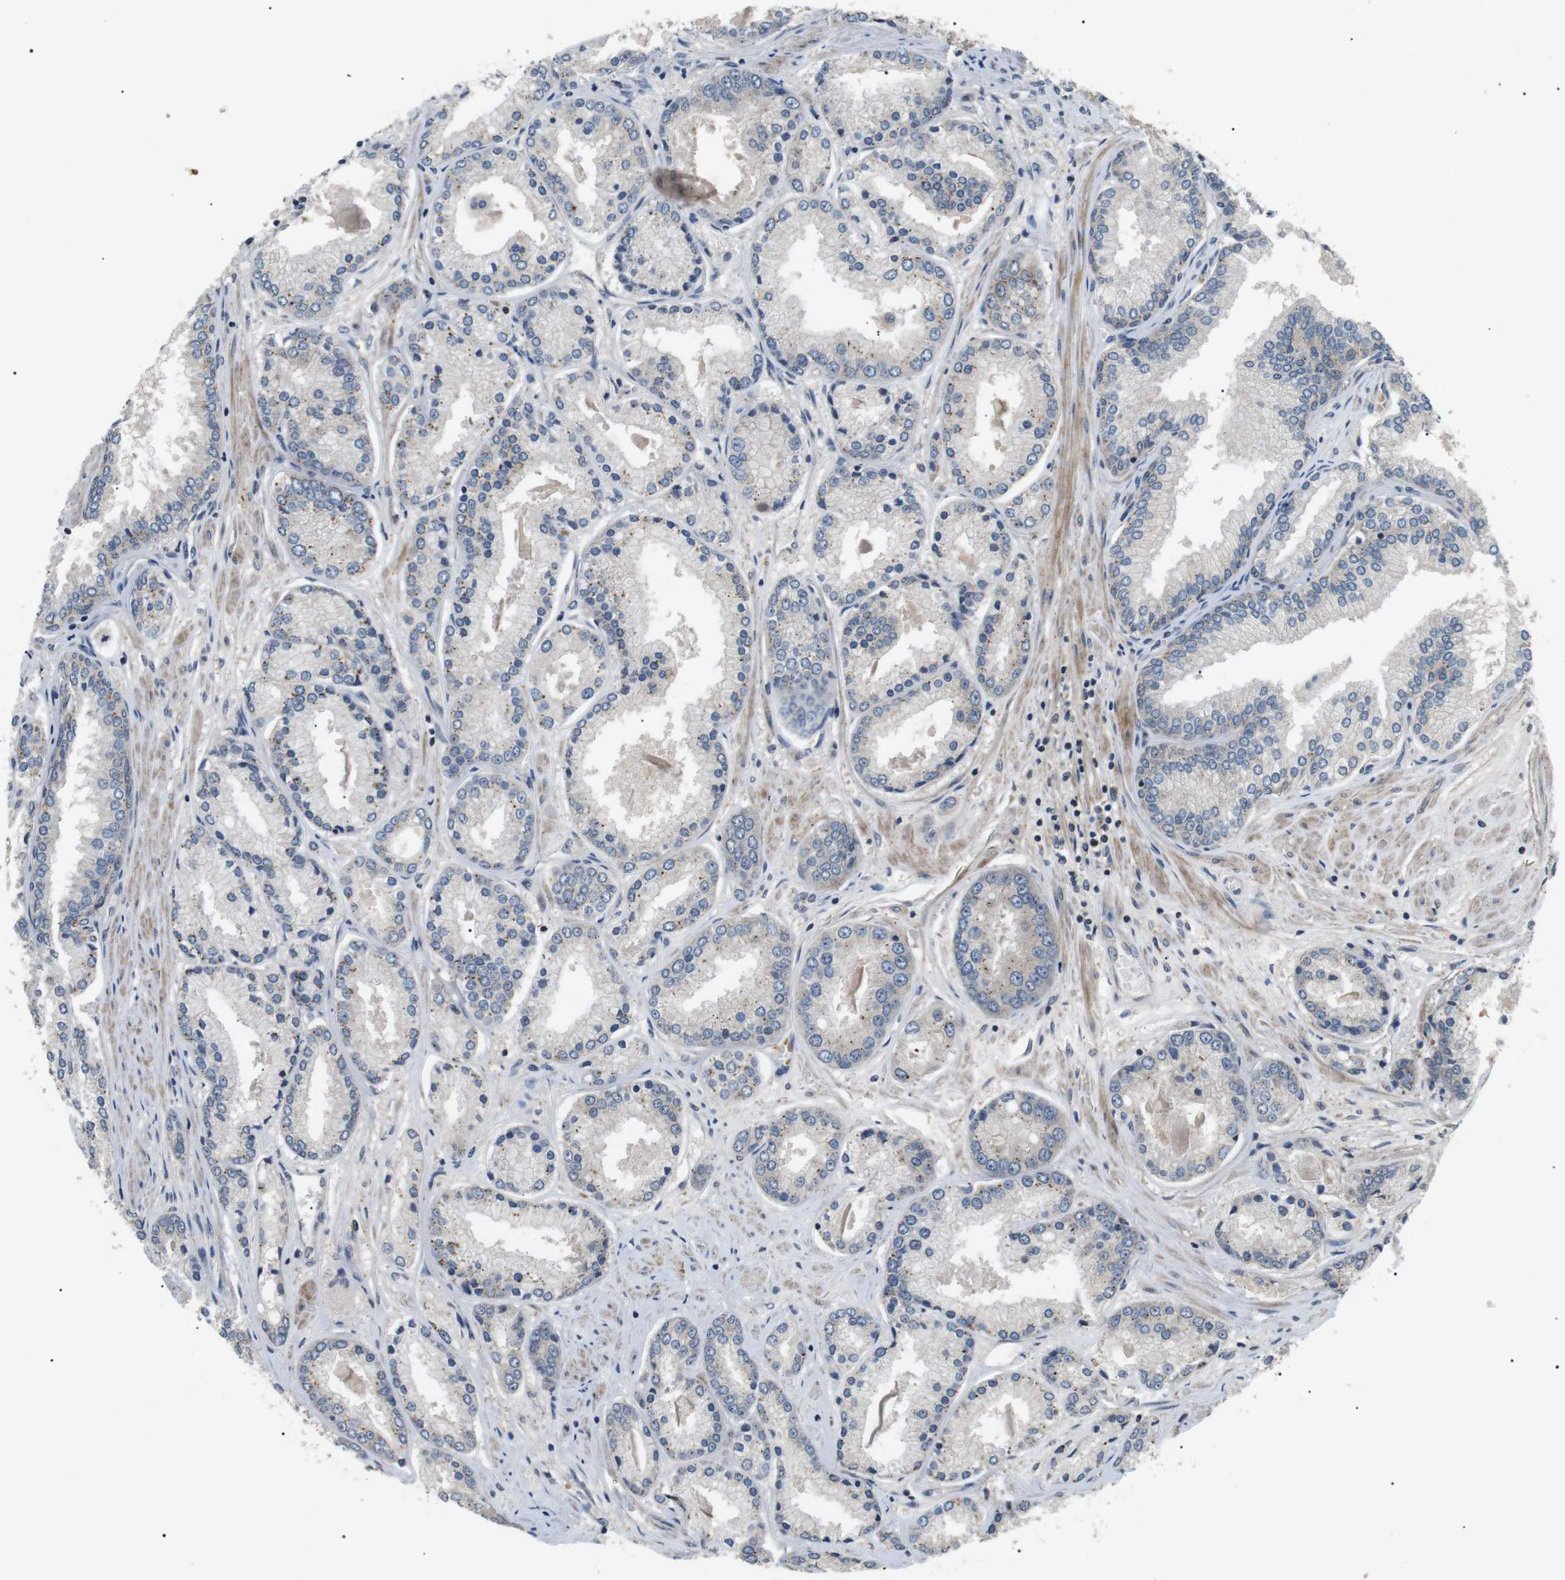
{"staining": {"intensity": "negative", "quantity": "none", "location": "none"}, "tissue": "prostate cancer", "cell_type": "Tumor cells", "image_type": "cancer", "snomed": [{"axis": "morphology", "description": "Adenocarcinoma, High grade"}, {"axis": "topography", "description": "Prostate"}], "caption": "A photomicrograph of human prostate high-grade adenocarcinoma is negative for staining in tumor cells. Nuclei are stained in blue.", "gene": "HSPA13", "patient": {"sex": "male", "age": 59}}